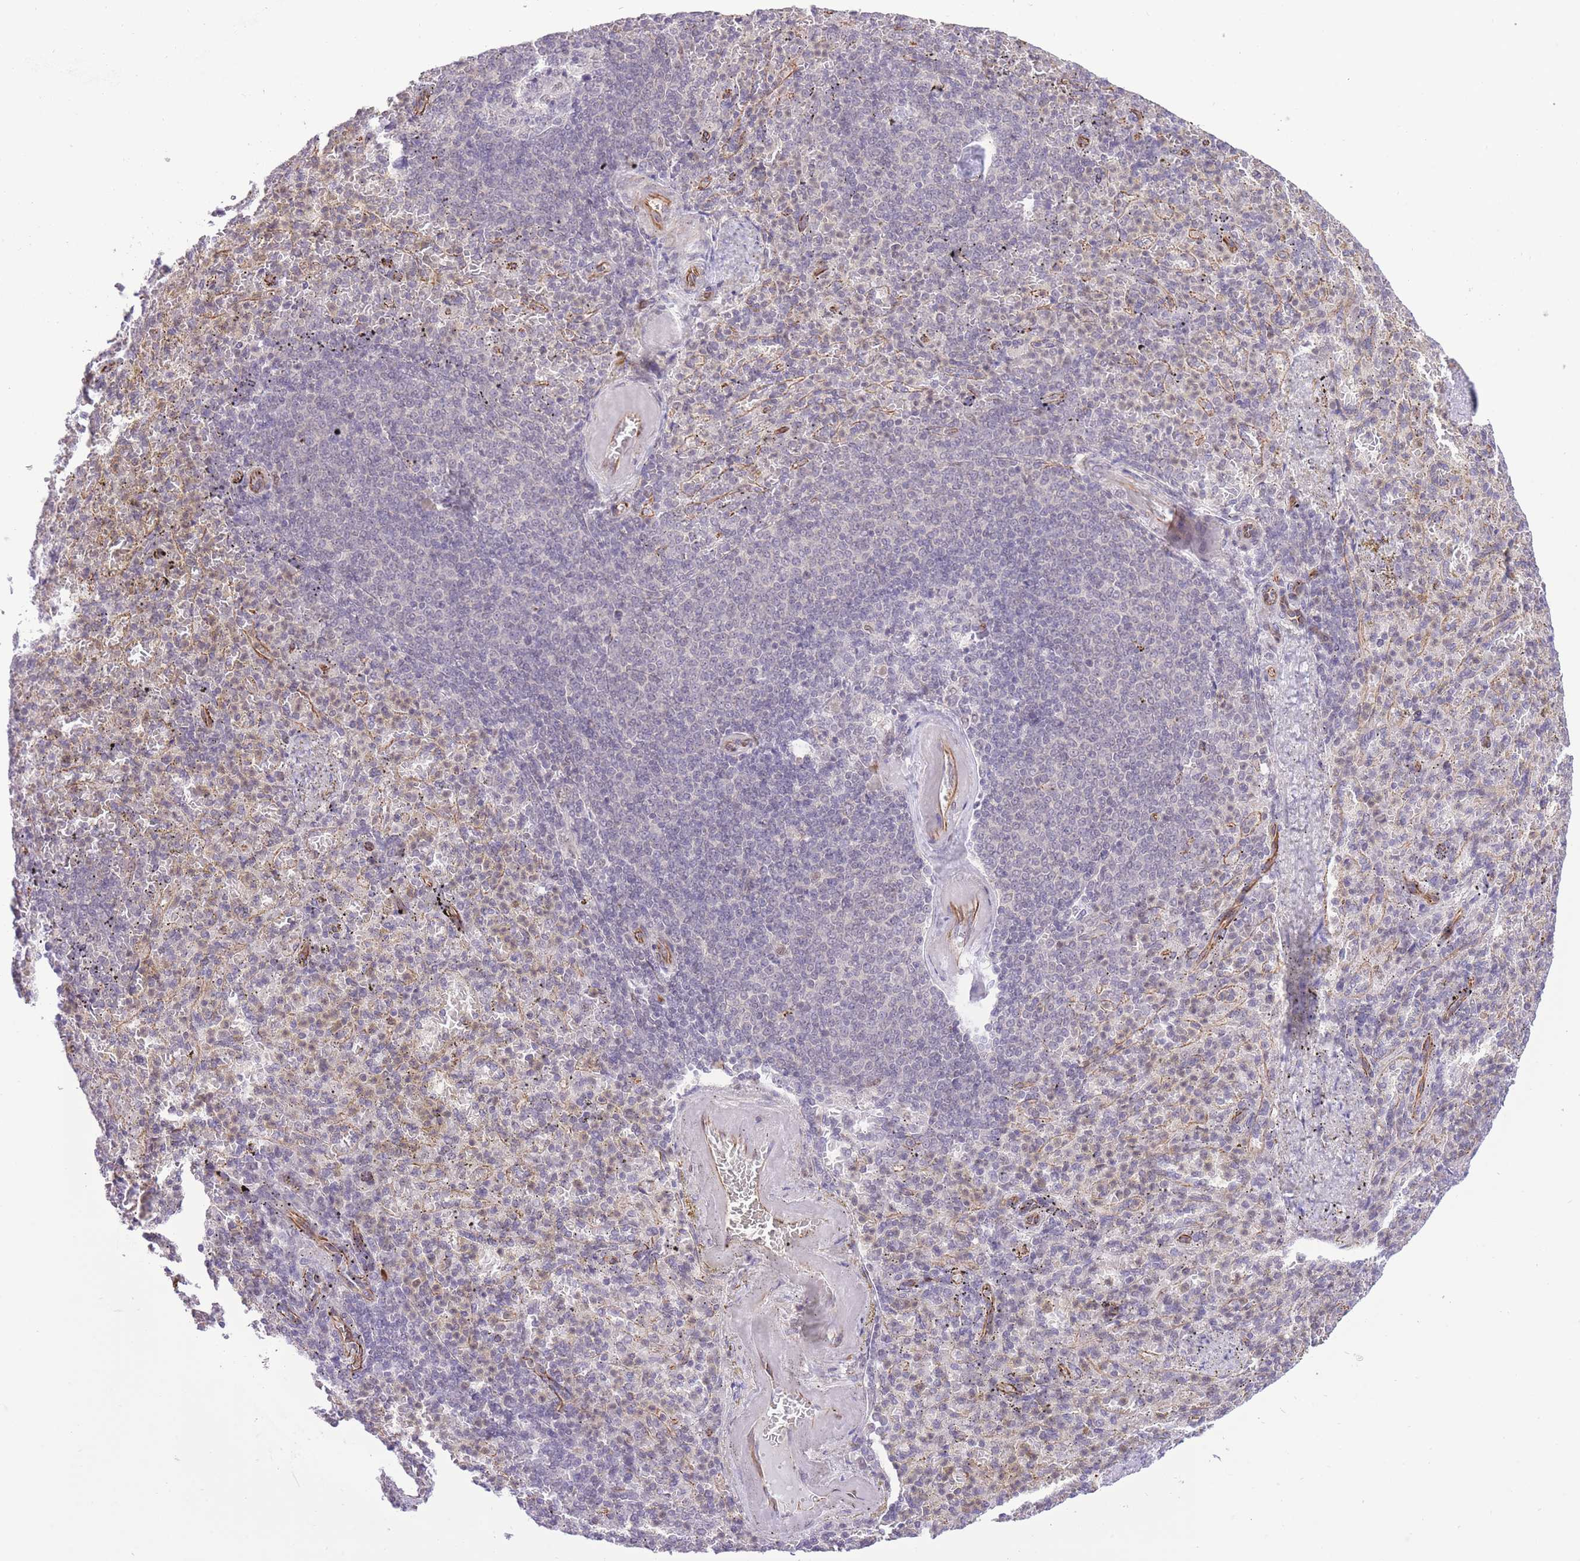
{"staining": {"intensity": "negative", "quantity": "none", "location": "none"}, "tissue": "spleen", "cell_type": "Cells in red pulp", "image_type": "normal", "snomed": [{"axis": "morphology", "description": "Normal tissue, NOS"}, {"axis": "topography", "description": "Spleen"}], "caption": "IHC of benign spleen shows no staining in cells in red pulp.", "gene": "ELL", "patient": {"sex": "female", "age": 74}}